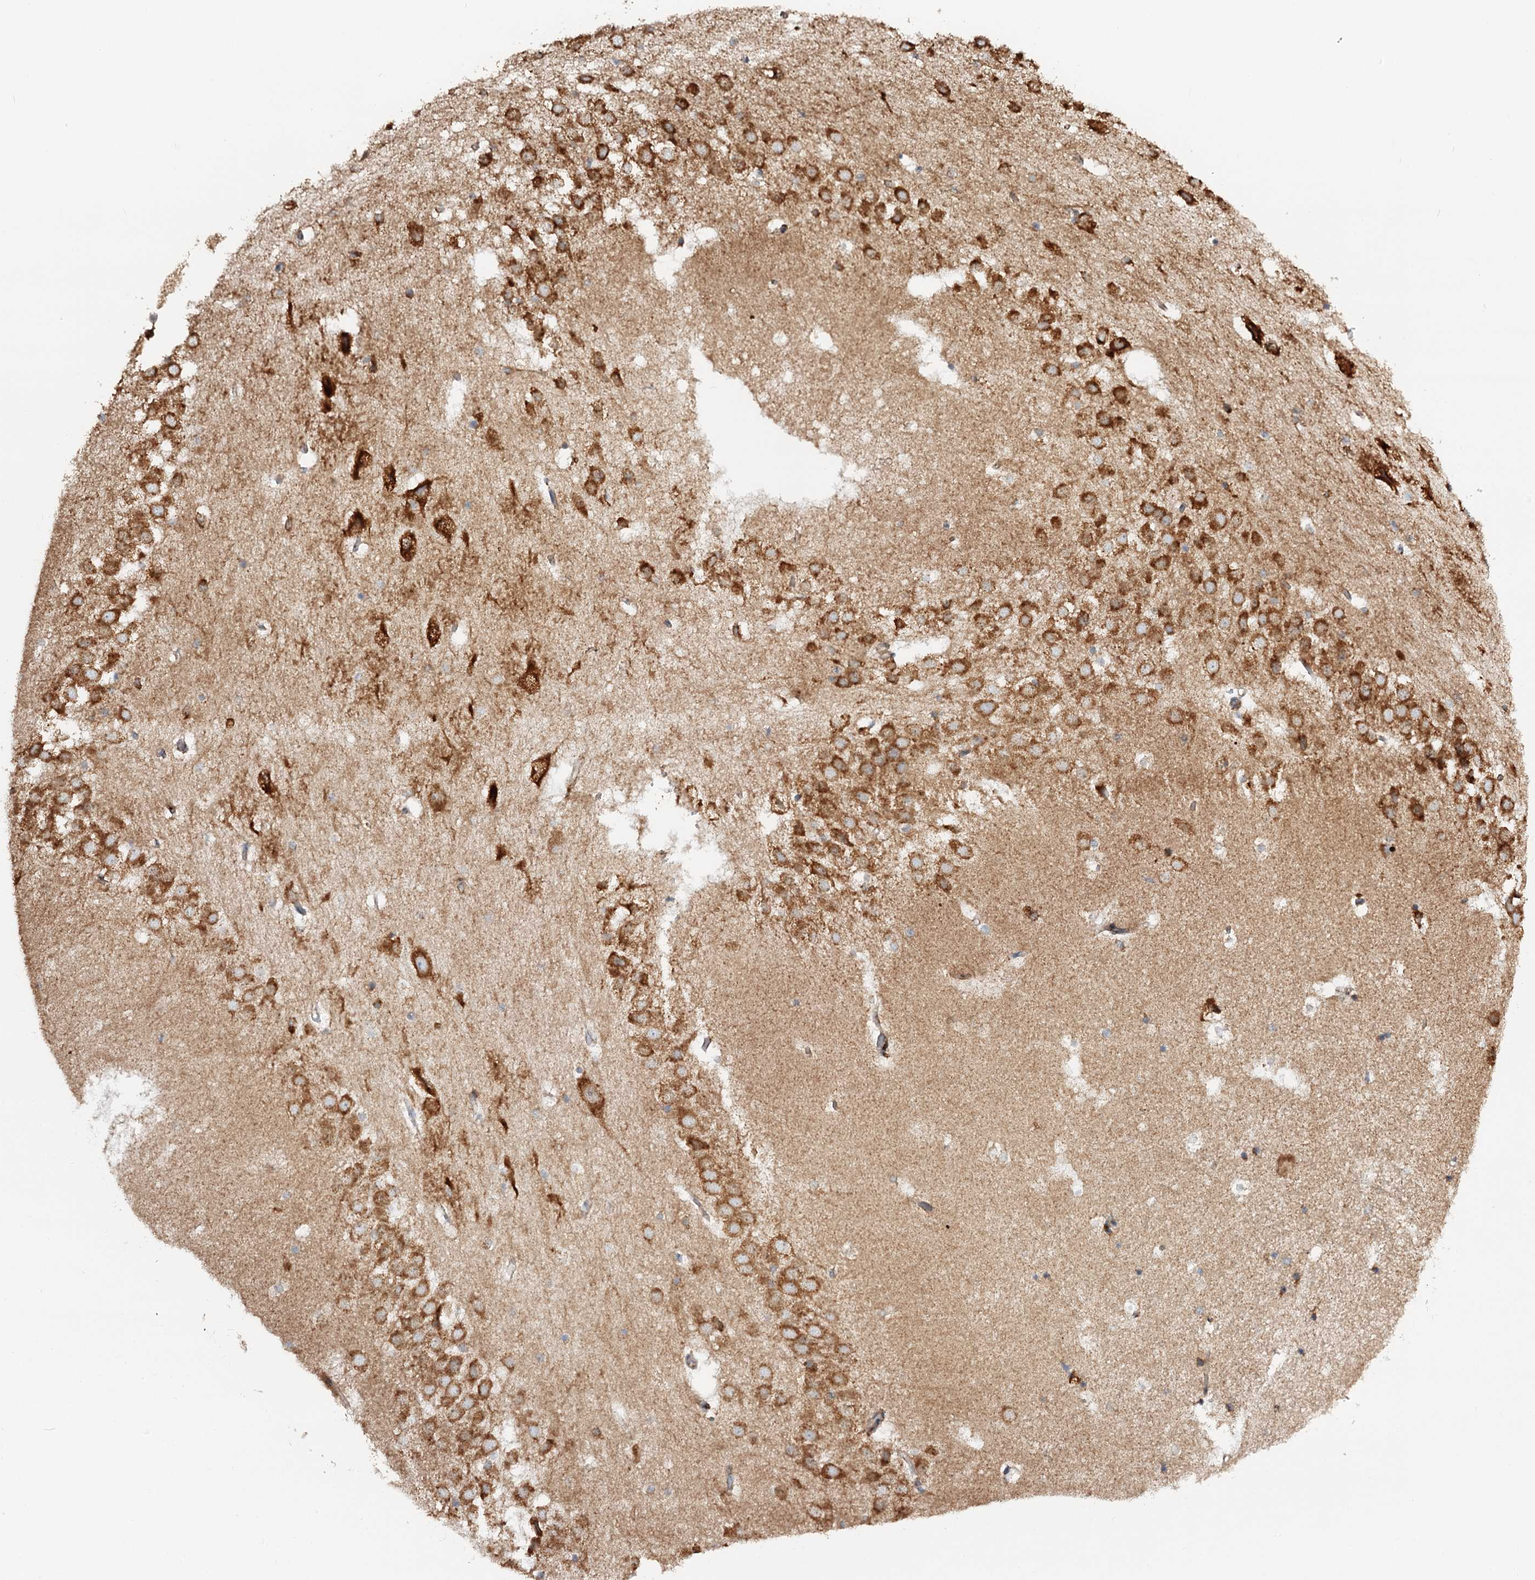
{"staining": {"intensity": "moderate", "quantity": "<25%", "location": "cytoplasmic/membranous"}, "tissue": "hippocampus", "cell_type": "Glial cells", "image_type": "normal", "snomed": [{"axis": "morphology", "description": "Normal tissue, NOS"}, {"axis": "topography", "description": "Hippocampus"}], "caption": "This image exhibits immunohistochemistry staining of normal hippocampus, with low moderate cytoplasmic/membranous expression in approximately <25% of glial cells.", "gene": "TAS1R1", "patient": {"sex": "female", "age": 52}}